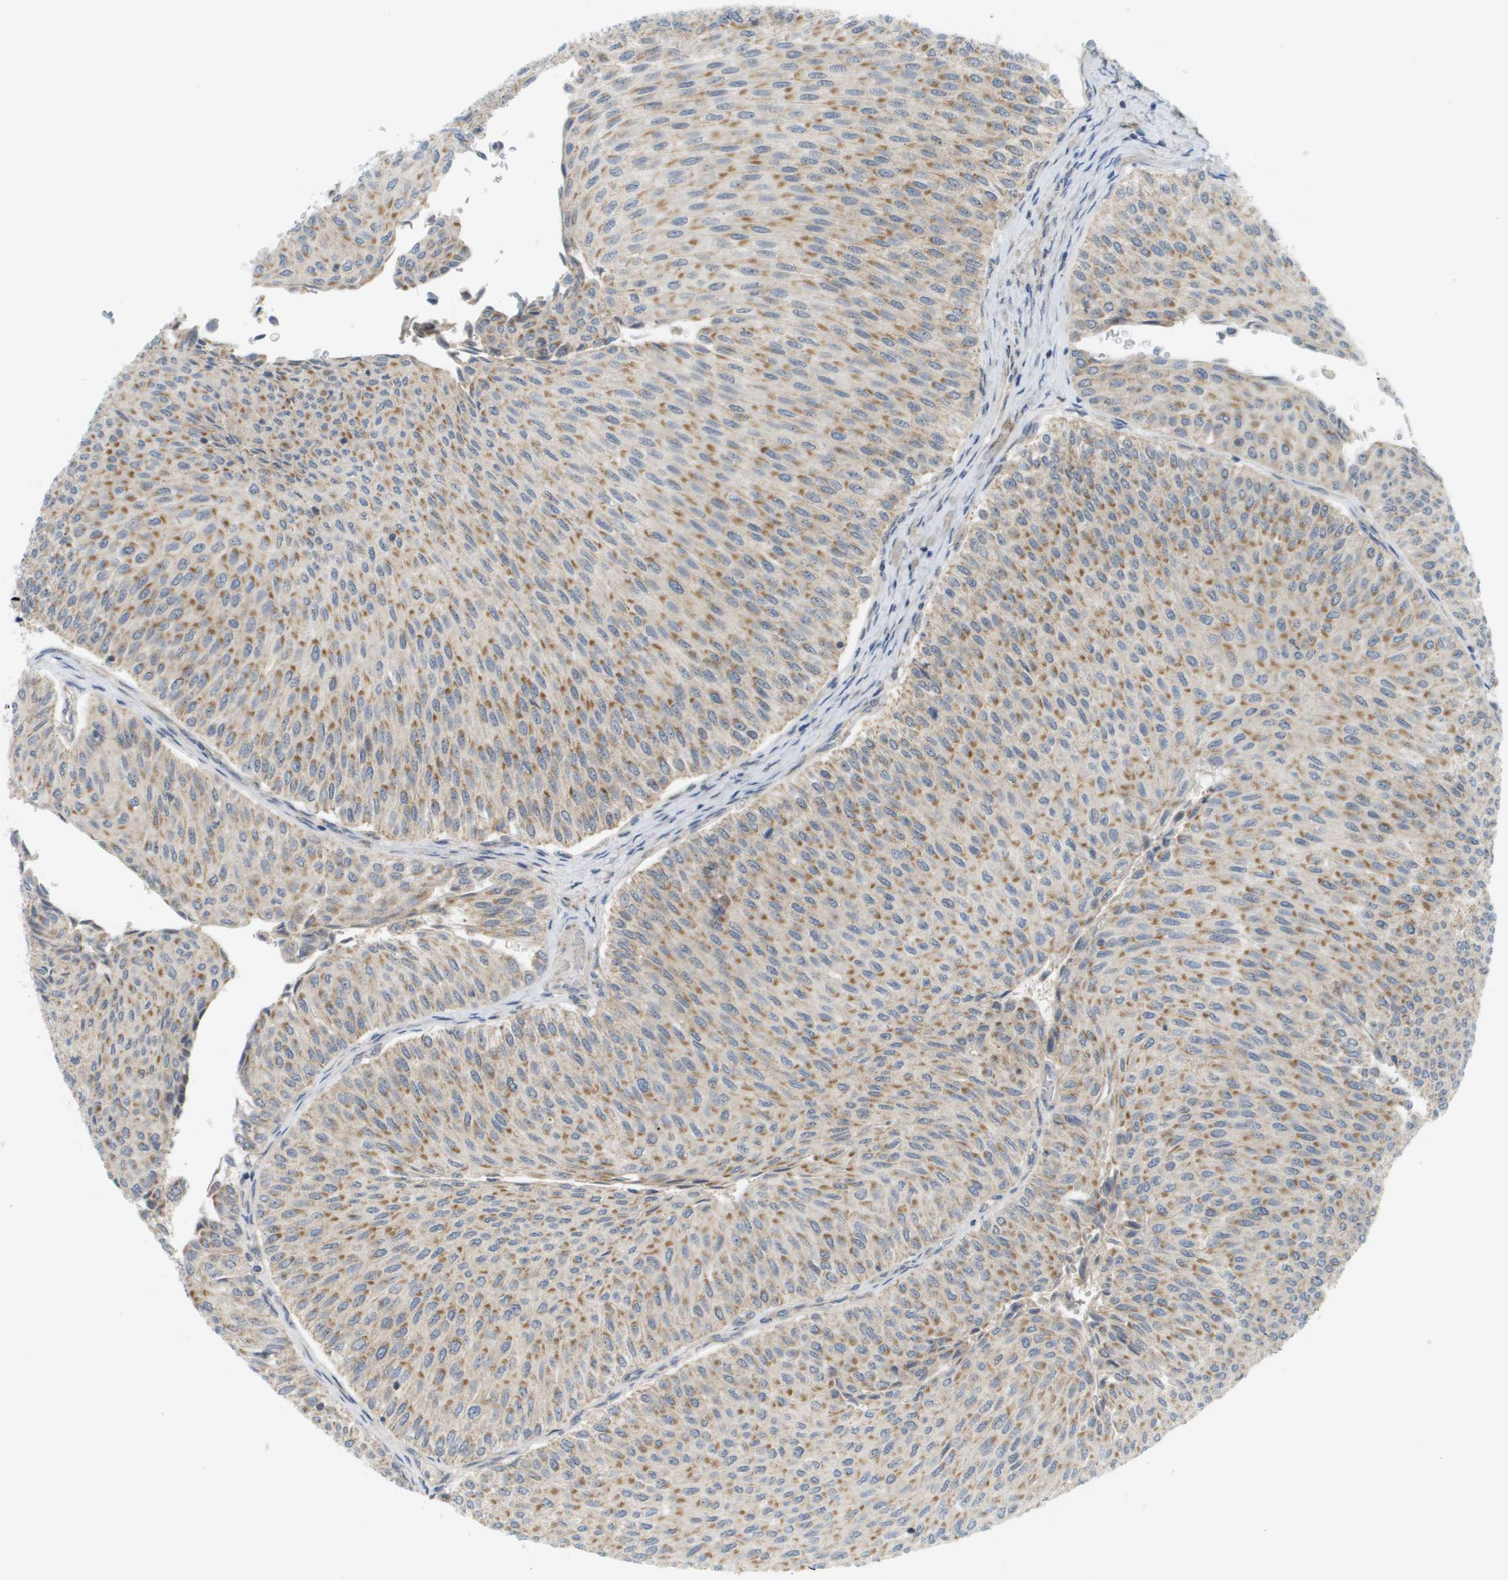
{"staining": {"intensity": "moderate", "quantity": ">75%", "location": "cytoplasmic/membranous"}, "tissue": "urothelial cancer", "cell_type": "Tumor cells", "image_type": "cancer", "snomed": [{"axis": "morphology", "description": "Urothelial carcinoma, Low grade"}, {"axis": "topography", "description": "Urinary bladder"}], "caption": "A photomicrograph of low-grade urothelial carcinoma stained for a protein demonstrates moderate cytoplasmic/membranous brown staining in tumor cells. (brown staining indicates protein expression, while blue staining denotes nuclei).", "gene": "PROC", "patient": {"sex": "male", "age": 78}}